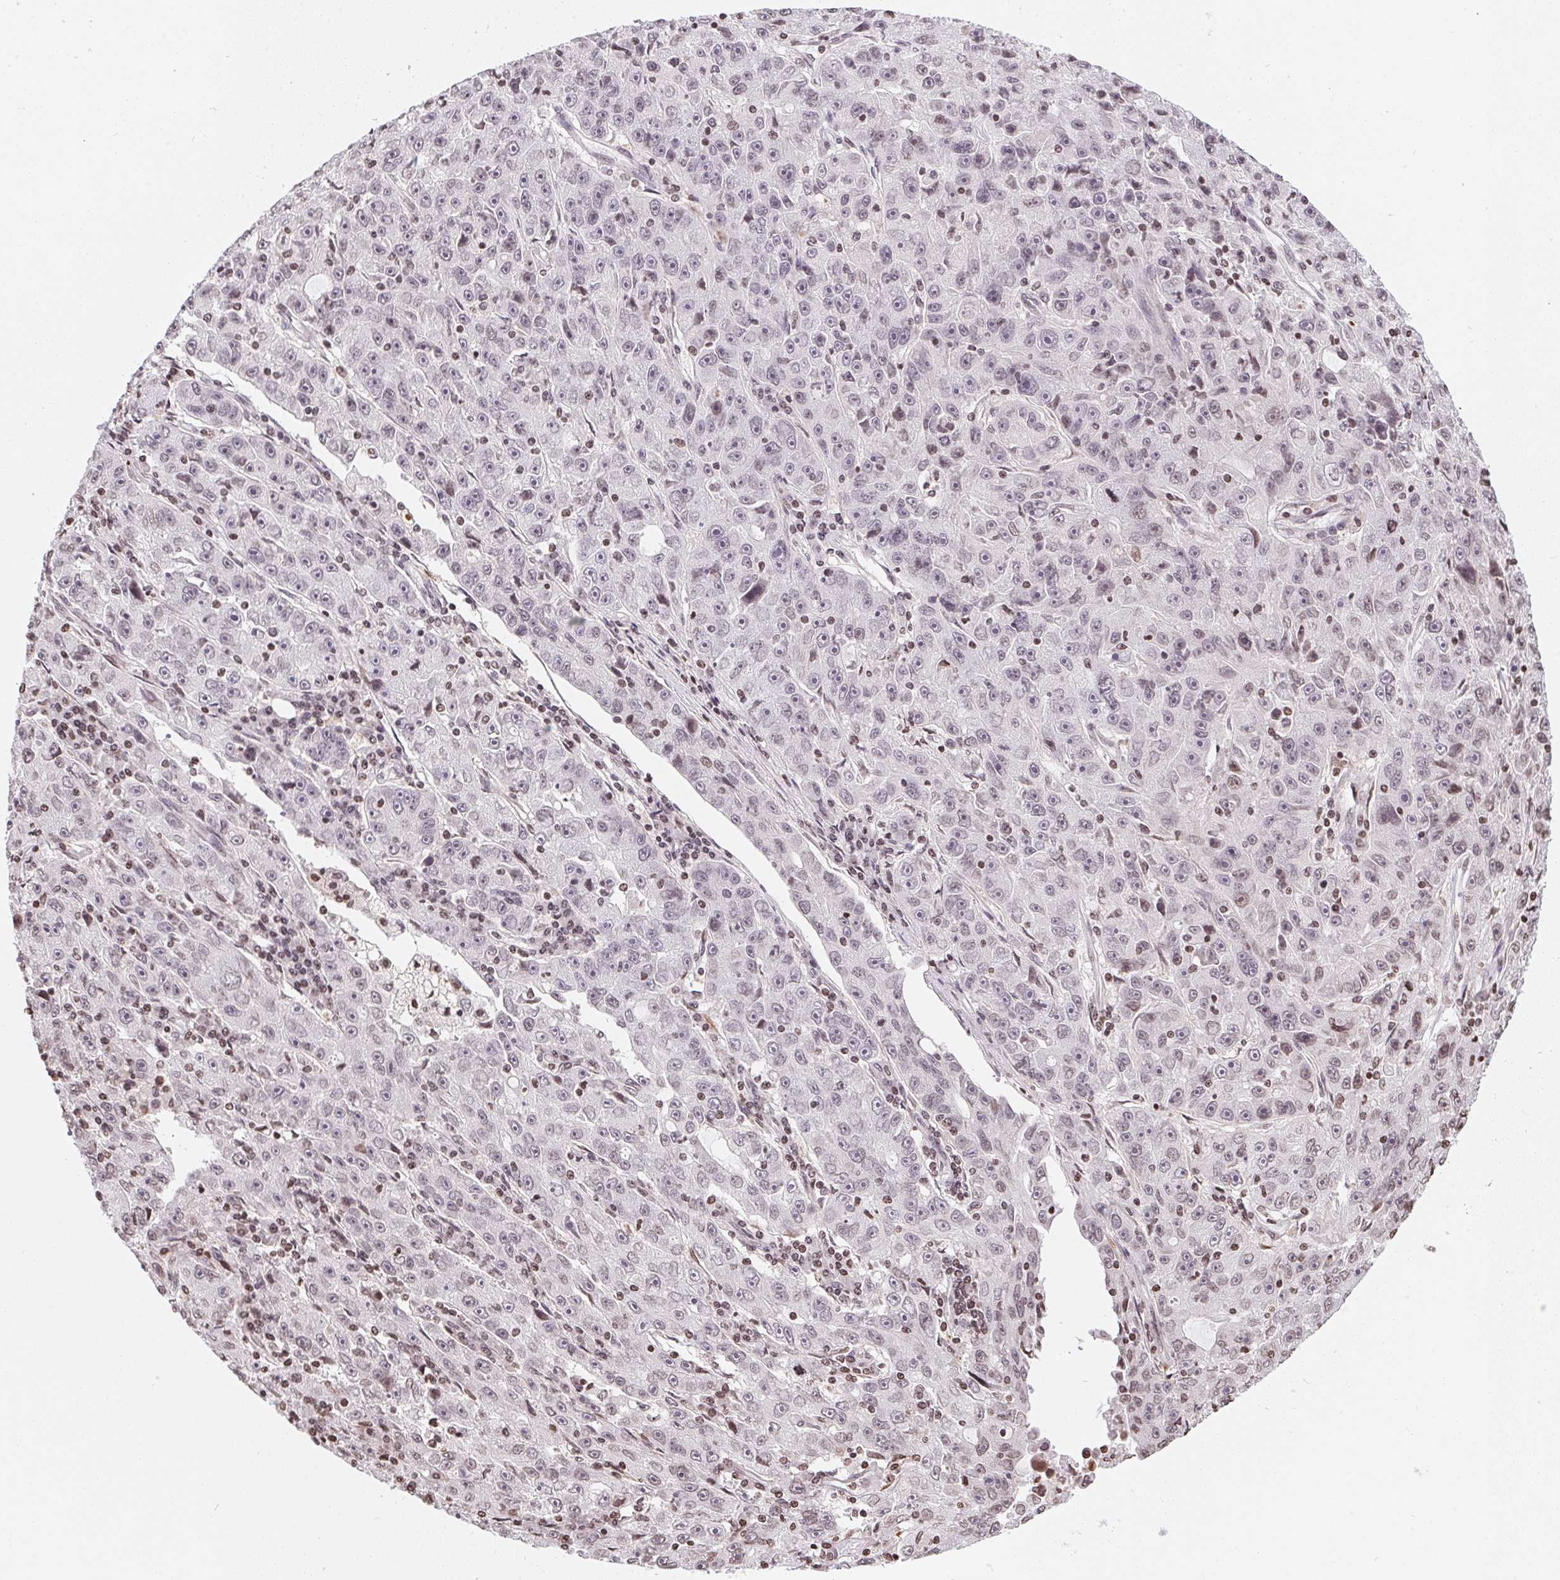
{"staining": {"intensity": "negative", "quantity": "none", "location": "none"}, "tissue": "lung cancer", "cell_type": "Tumor cells", "image_type": "cancer", "snomed": [{"axis": "morphology", "description": "Normal morphology"}, {"axis": "morphology", "description": "Adenocarcinoma, NOS"}, {"axis": "topography", "description": "Lymph node"}, {"axis": "topography", "description": "Lung"}], "caption": "High magnification brightfield microscopy of adenocarcinoma (lung) stained with DAB (3,3'-diaminobenzidine) (brown) and counterstained with hematoxylin (blue): tumor cells show no significant expression.", "gene": "RNF181", "patient": {"sex": "female", "age": 57}}